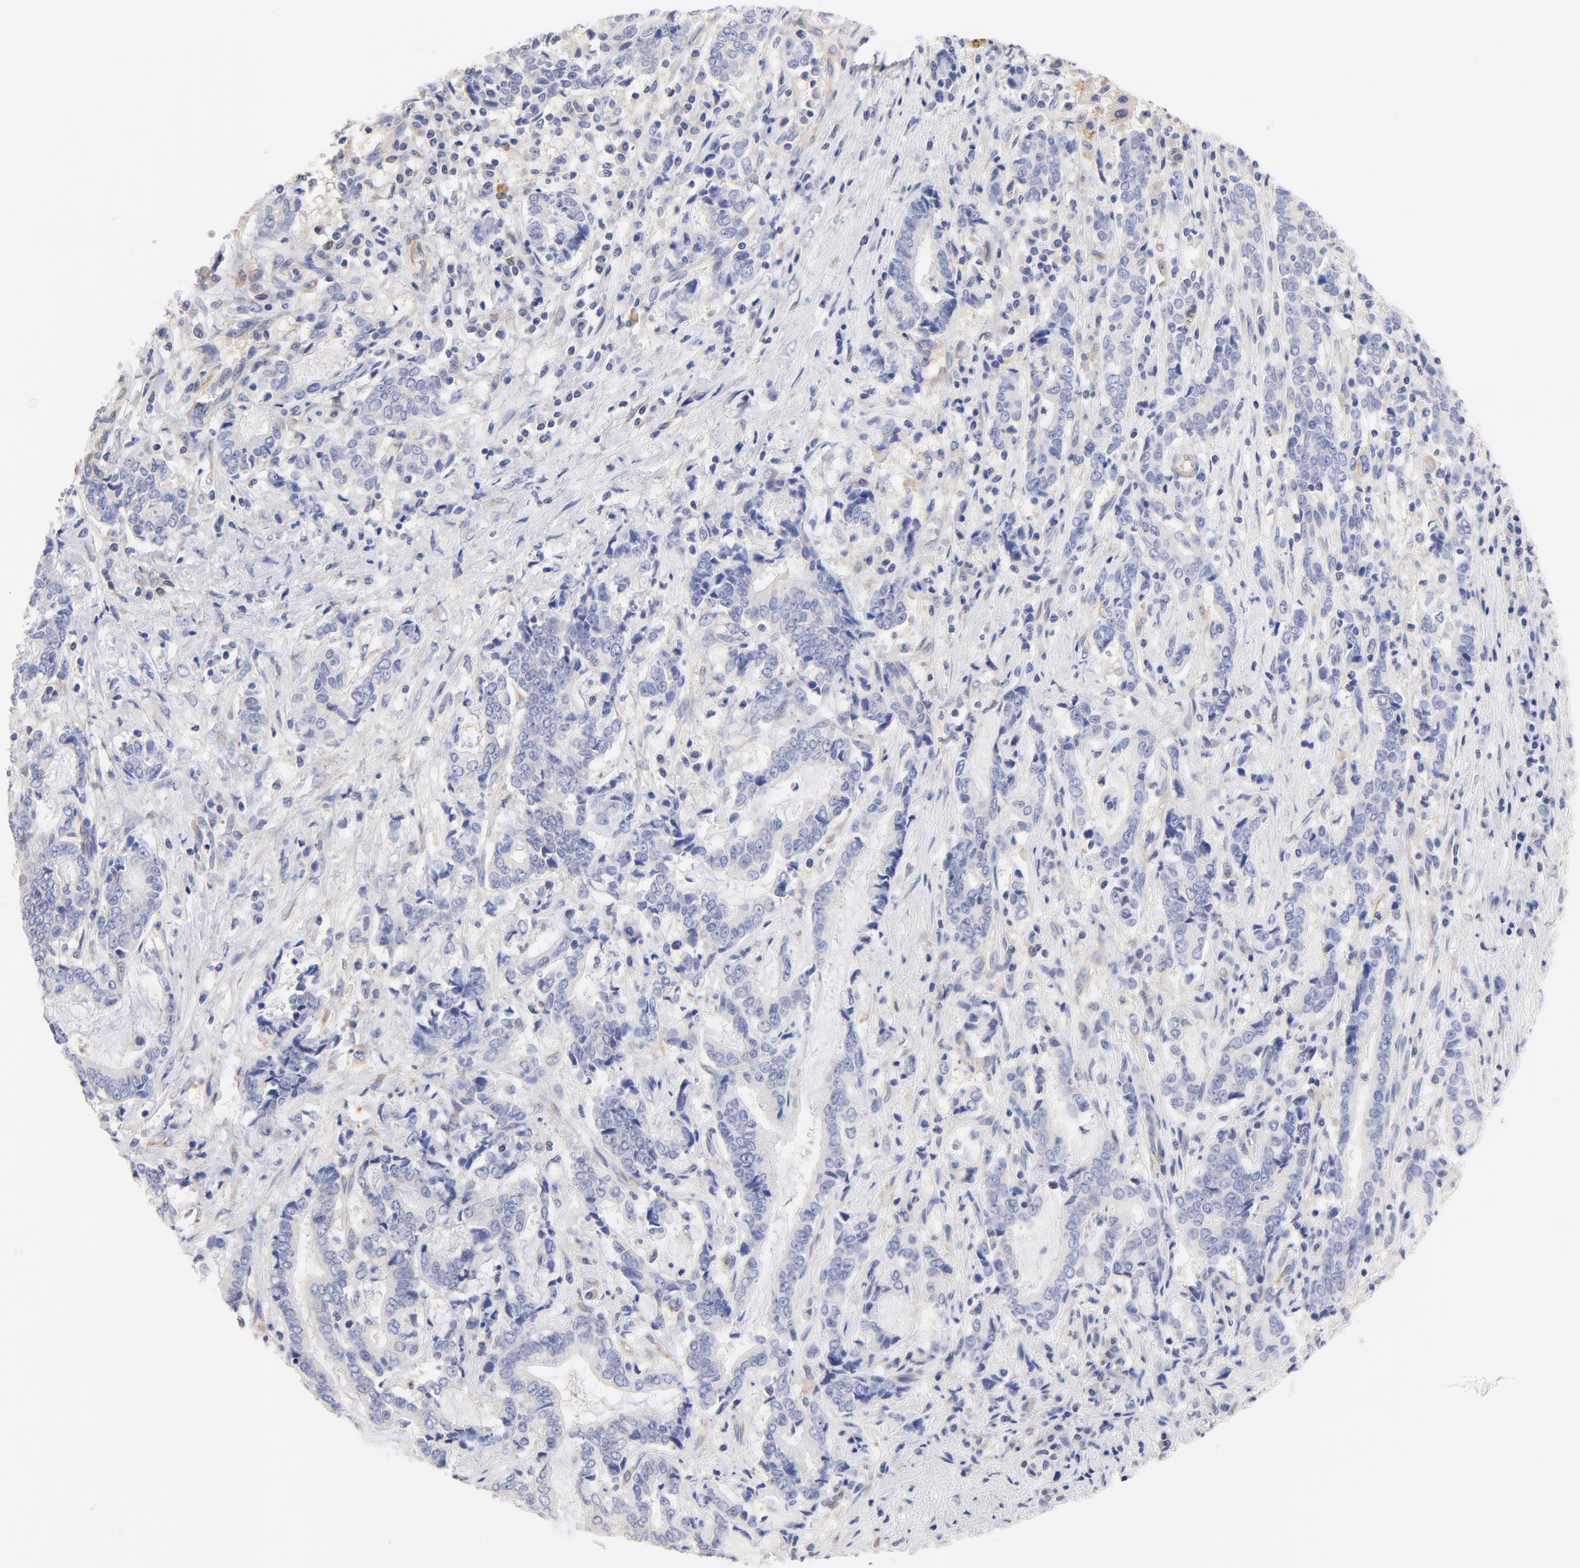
{"staining": {"intensity": "negative", "quantity": "none", "location": "none"}, "tissue": "liver cancer", "cell_type": "Tumor cells", "image_type": "cancer", "snomed": [{"axis": "morphology", "description": "Cholangiocarcinoma"}, {"axis": "topography", "description": "Liver"}], "caption": "This photomicrograph is of cholangiocarcinoma (liver) stained with immunohistochemistry to label a protein in brown with the nuclei are counter-stained blue. There is no positivity in tumor cells.", "gene": "HS3ST1", "patient": {"sex": "male", "age": 57}}